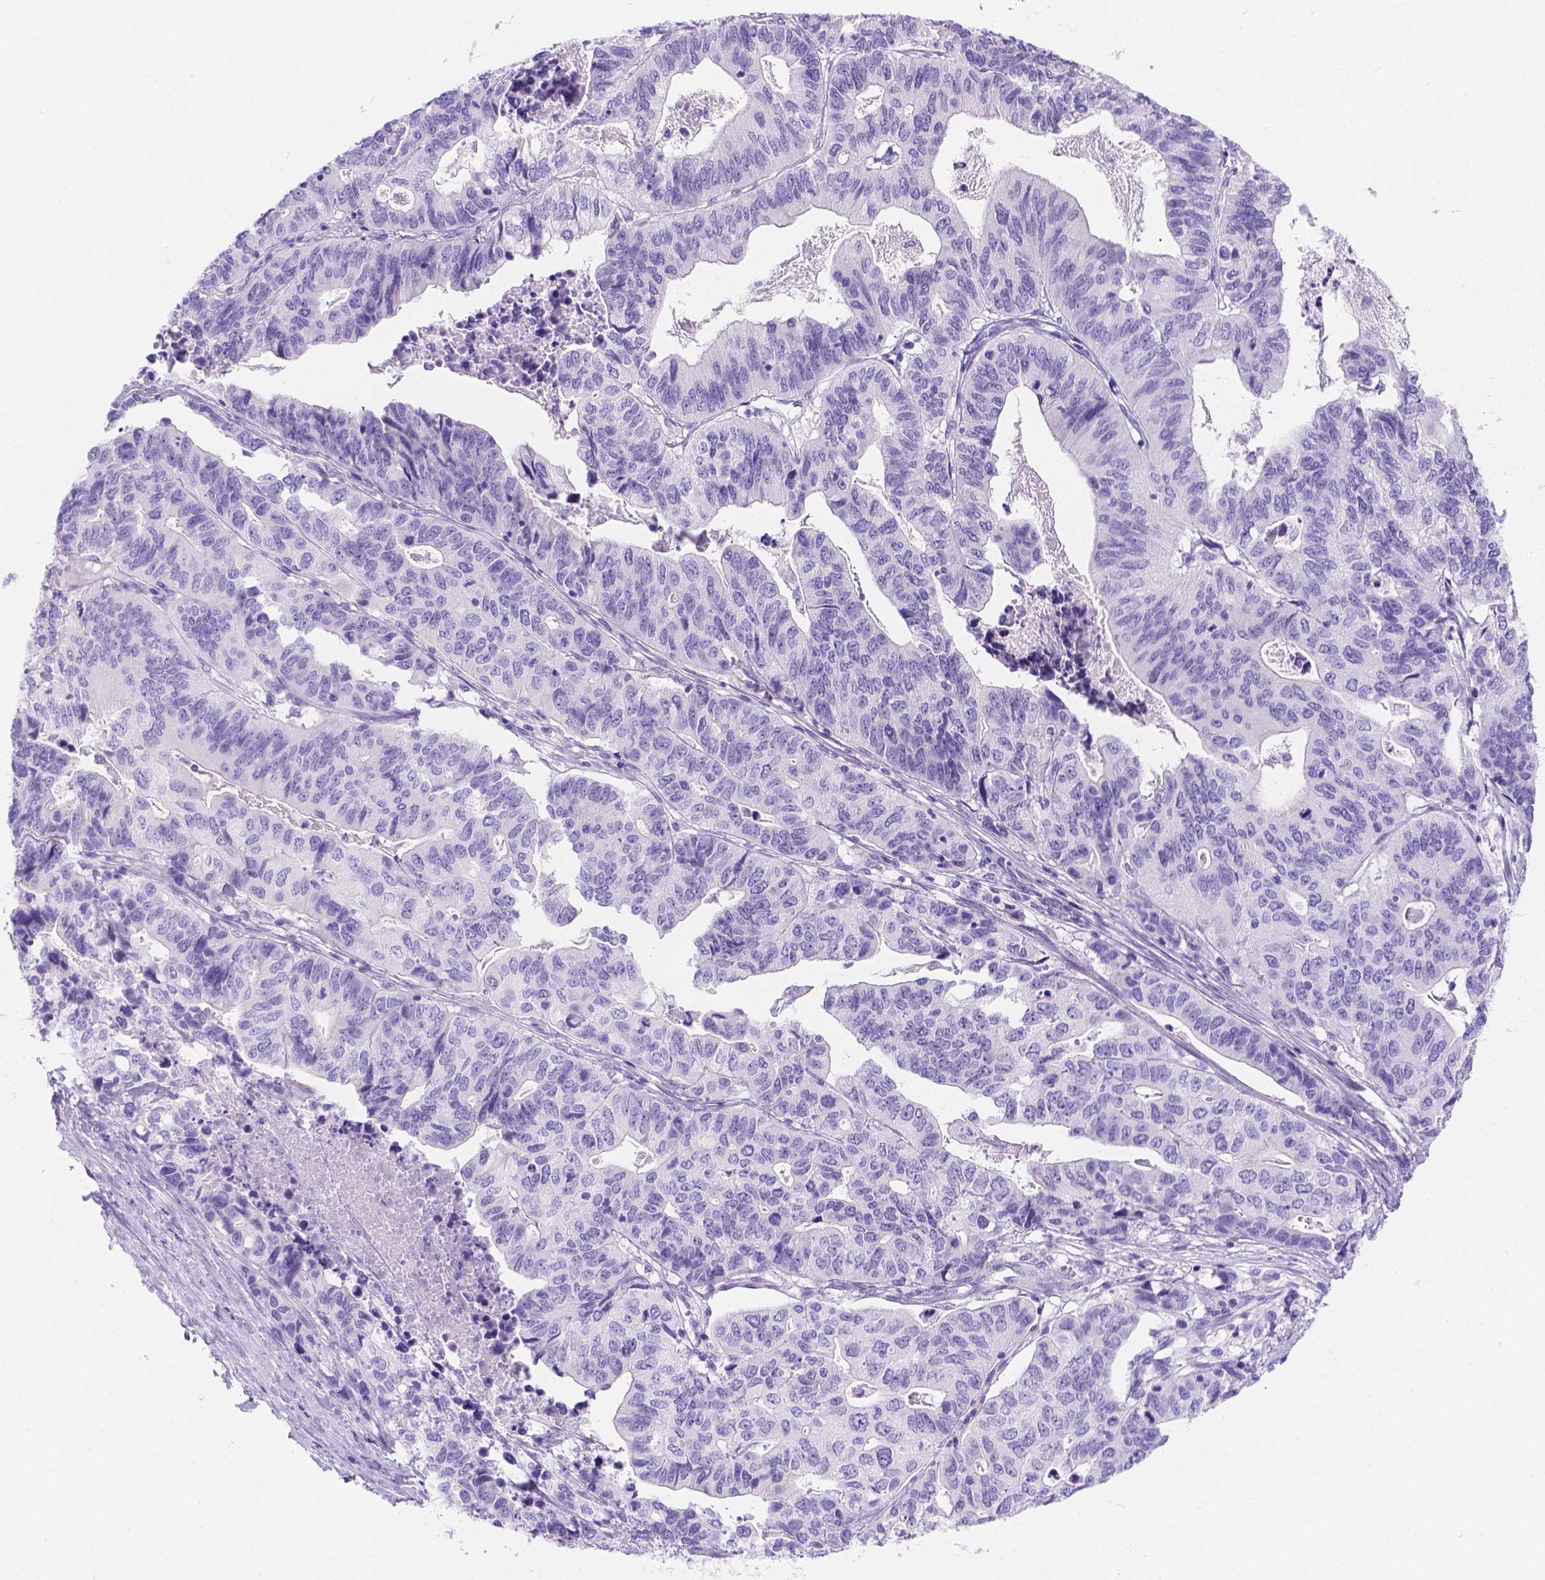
{"staining": {"intensity": "negative", "quantity": "none", "location": "none"}, "tissue": "stomach cancer", "cell_type": "Tumor cells", "image_type": "cancer", "snomed": [{"axis": "morphology", "description": "Adenocarcinoma, NOS"}, {"axis": "topography", "description": "Stomach, upper"}], "caption": "High magnification brightfield microscopy of stomach cancer (adenocarcinoma) stained with DAB (brown) and counterstained with hematoxylin (blue): tumor cells show no significant staining.", "gene": "MLN", "patient": {"sex": "female", "age": 67}}